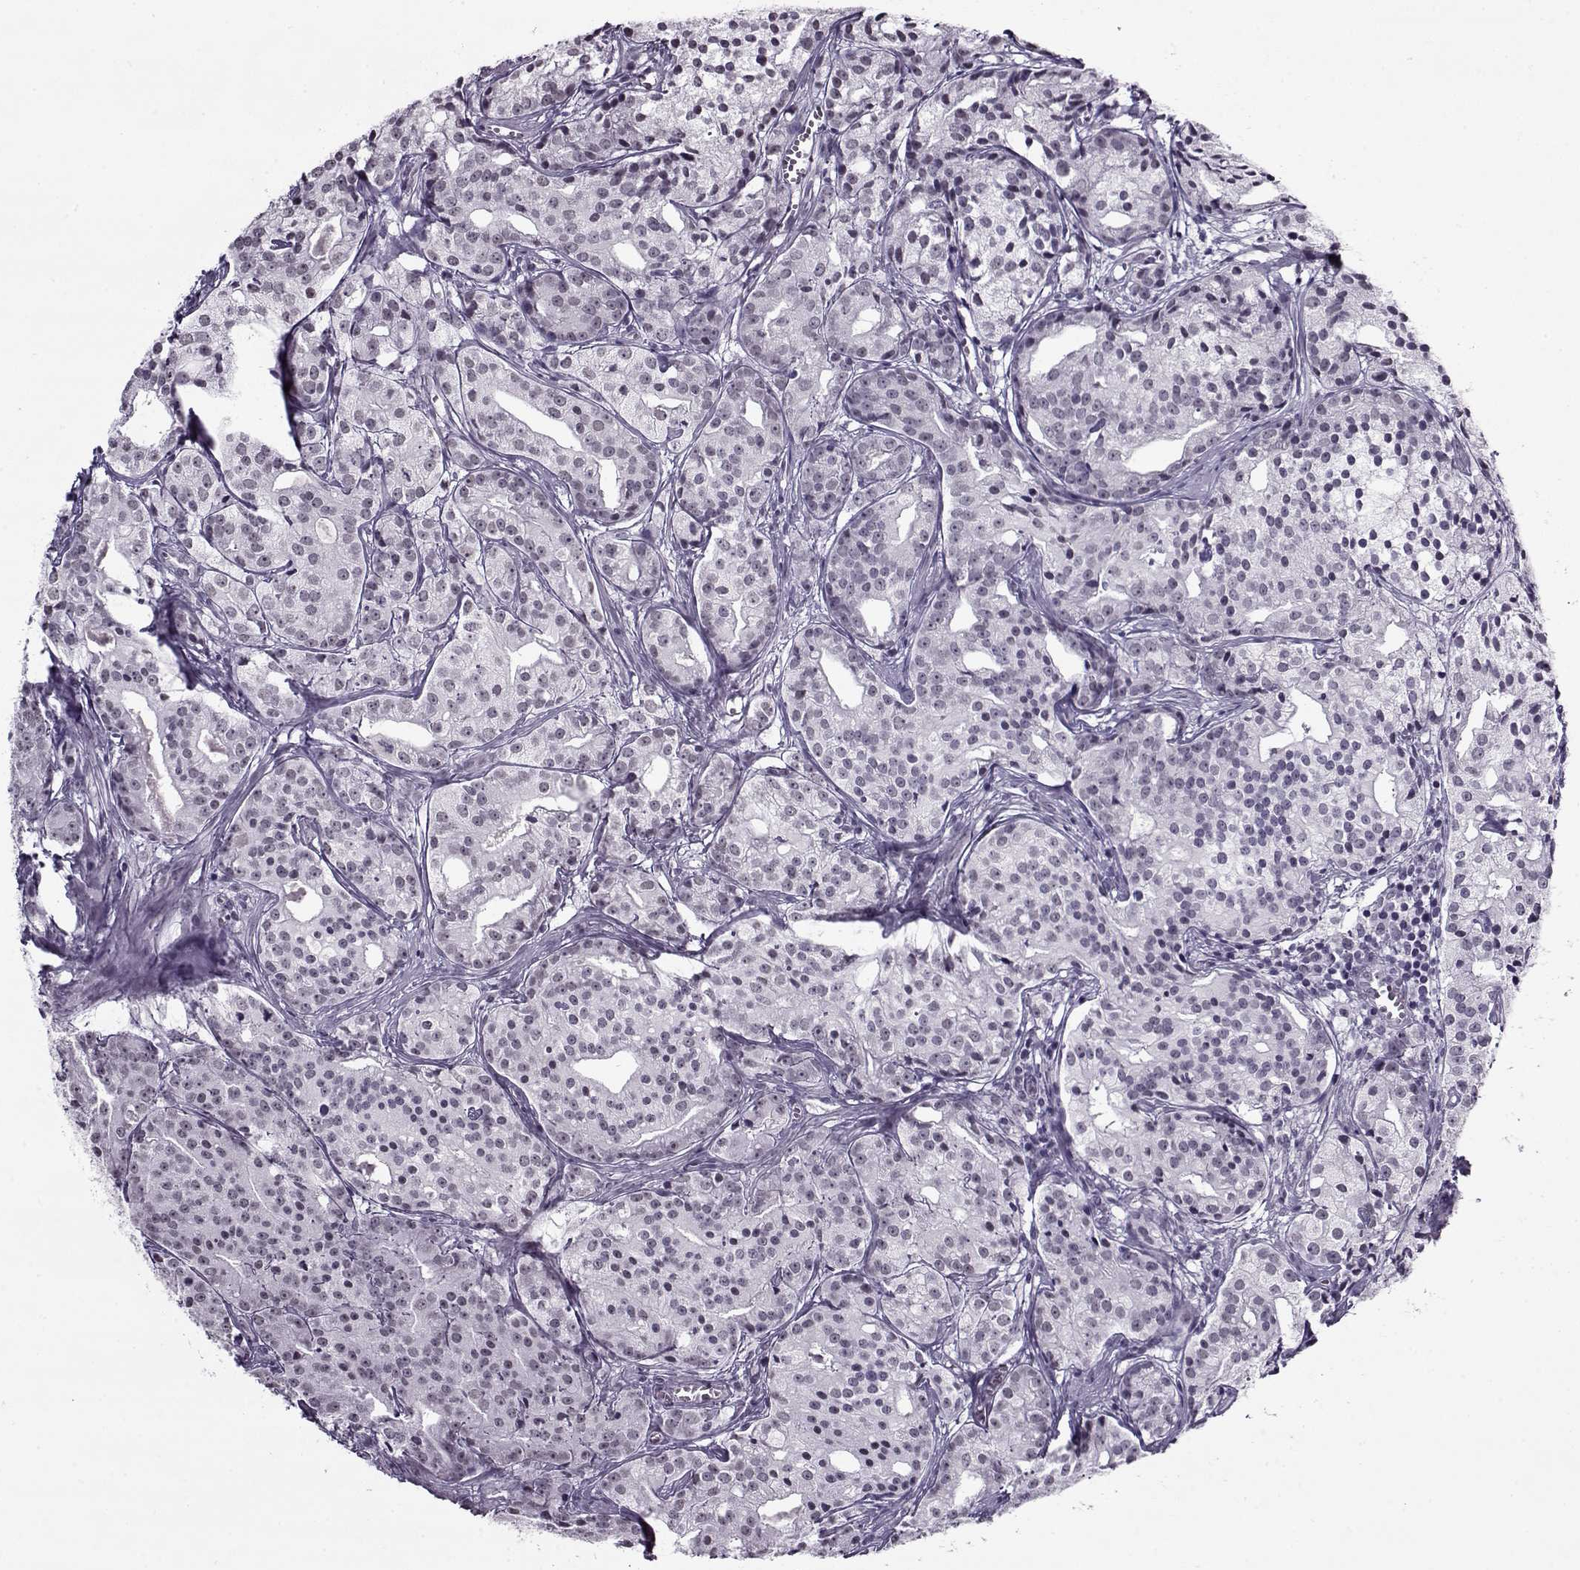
{"staining": {"intensity": "negative", "quantity": "none", "location": "none"}, "tissue": "prostate cancer", "cell_type": "Tumor cells", "image_type": "cancer", "snomed": [{"axis": "morphology", "description": "Adenocarcinoma, Medium grade"}, {"axis": "topography", "description": "Prostate"}], "caption": "The IHC photomicrograph has no significant expression in tumor cells of prostate cancer (medium-grade adenocarcinoma) tissue.", "gene": "PRMT8", "patient": {"sex": "male", "age": 74}}